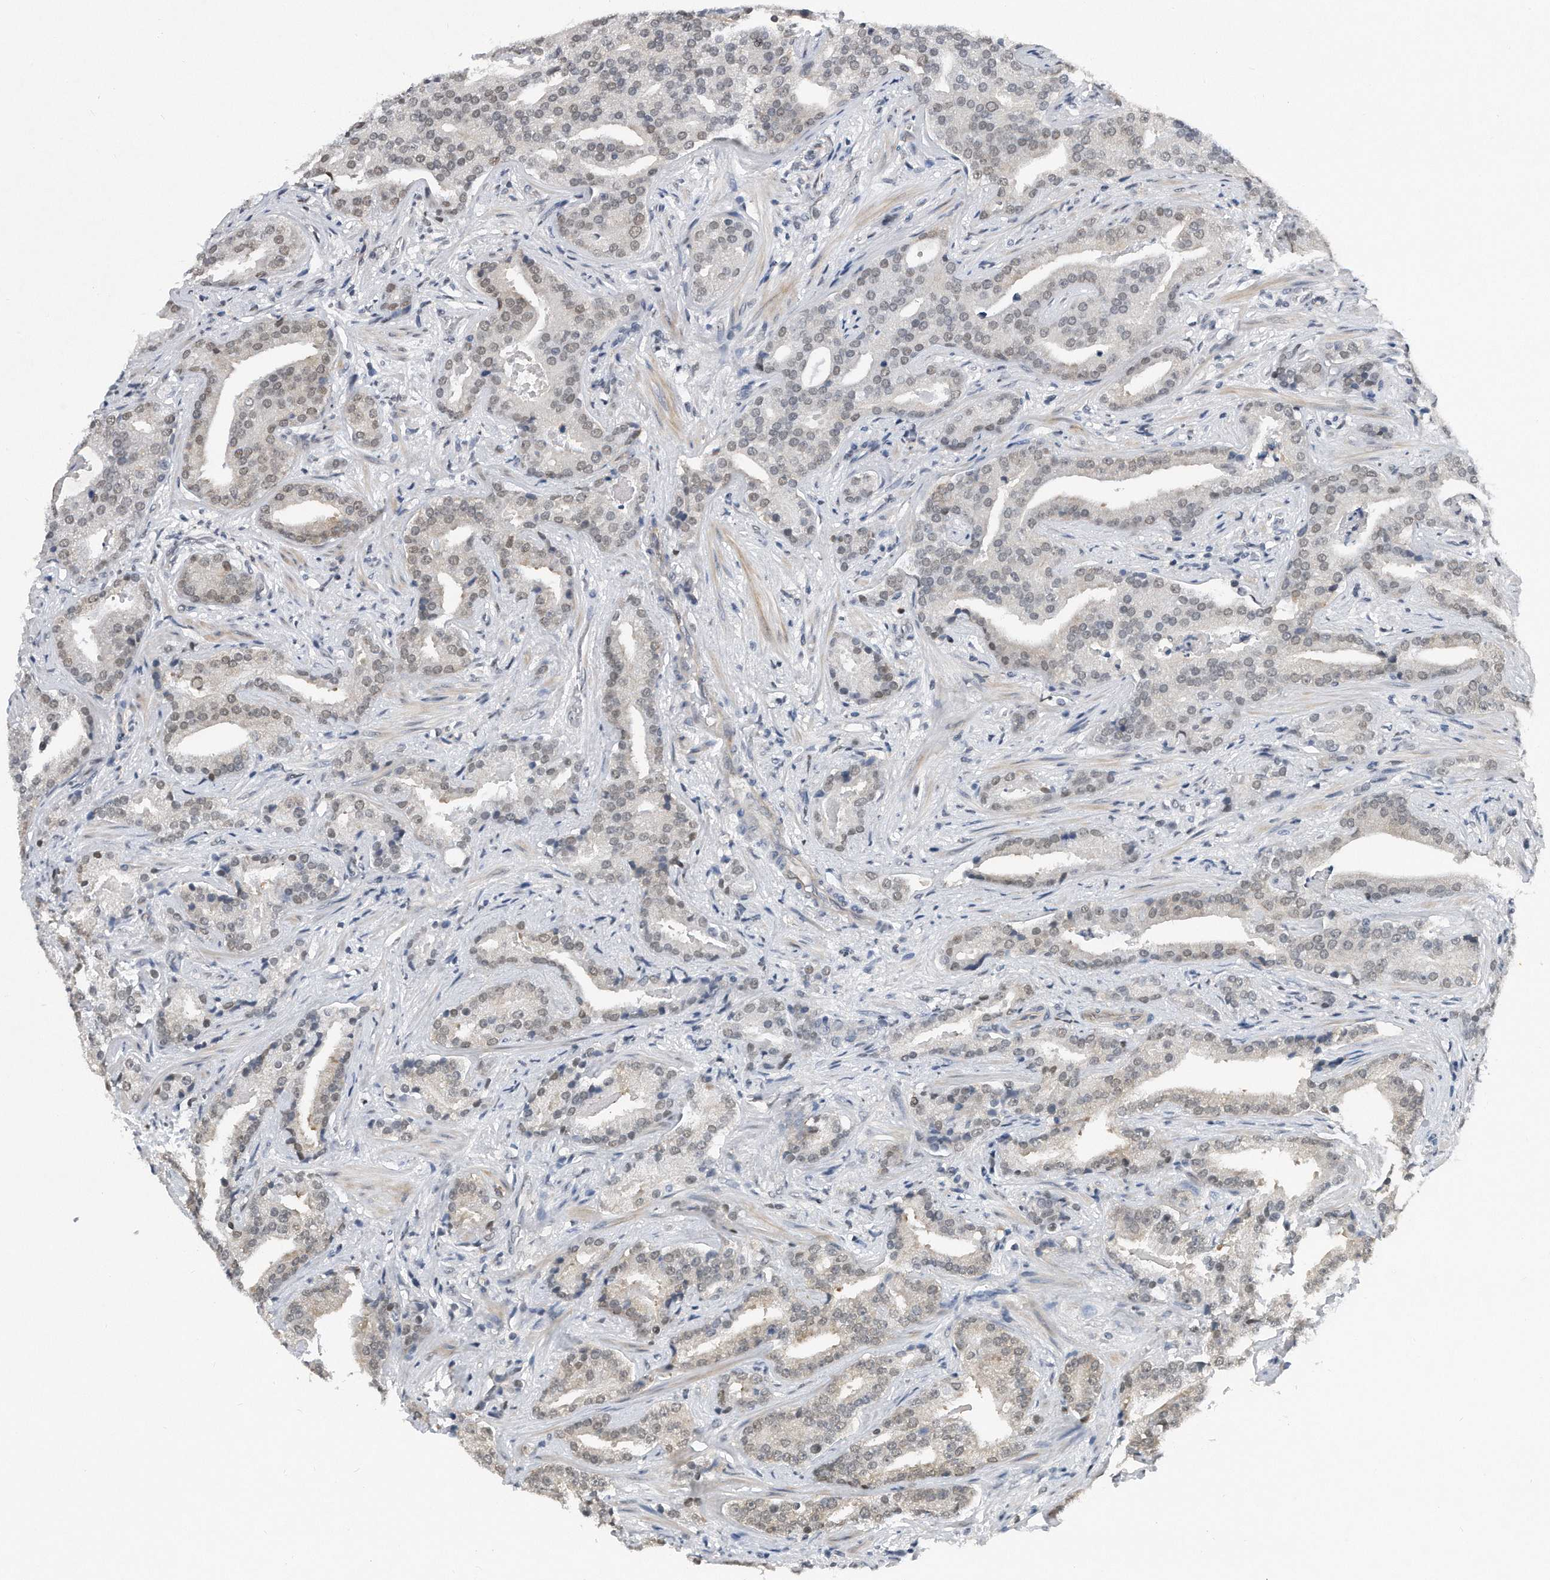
{"staining": {"intensity": "weak", "quantity": "25%-75%", "location": "cytoplasmic/membranous,nuclear"}, "tissue": "prostate cancer", "cell_type": "Tumor cells", "image_type": "cancer", "snomed": [{"axis": "morphology", "description": "Adenocarcinoma, Low grade"}, {"axis": "topography", "description": "Prostate"}], "caption": "Human prostate cancer (adenocarcinoma (low-grade)) stained with a brown dye demonstrates weak cytoplasmic/membranous and nuclear positive staining in approximately 25%-75% of tumor cells.", "gene": "TP53INP1", "patient": {"sex": "male", "age": 67}}